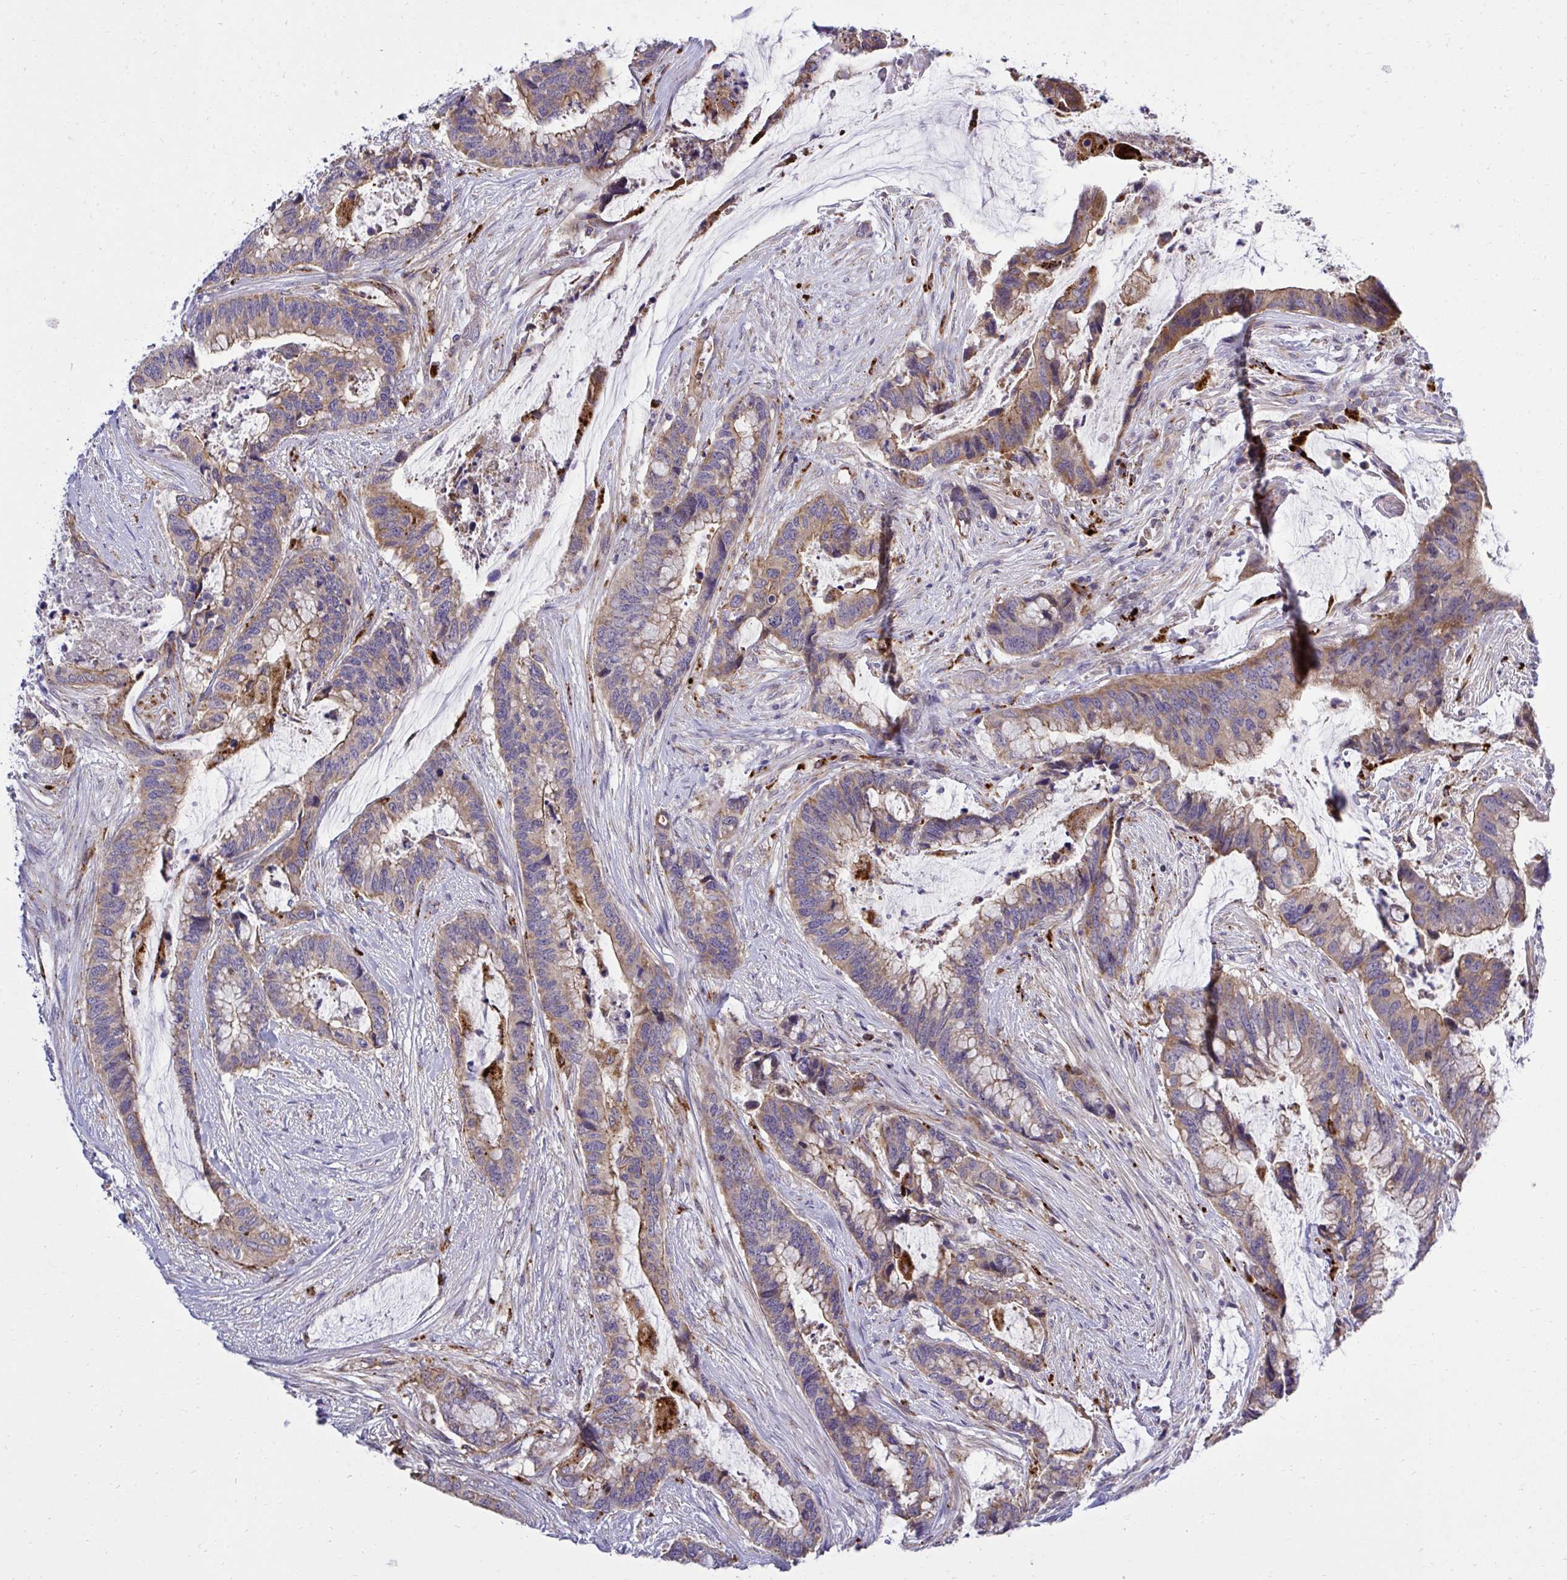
{"staining": {"intensity": "moderate", "quantity": ">75%", "location": "cytoplasmic/membranous"}, "tissue": "colorectal cancer", "cell_type": "Tumor cells", "image_type": "cancer", "snomed": [{"axis": "morphology", "description": "Adenocarcinoma, NOS"}, {"axis": "topography", "description": "Rectum"}], "caption": "Human adenocarcinoma (colorectal) stained with a protein marker reveals moderate staining in tumor cells.", "gene": "XAF1", "patient": {"sex": "female", "age": 59}}